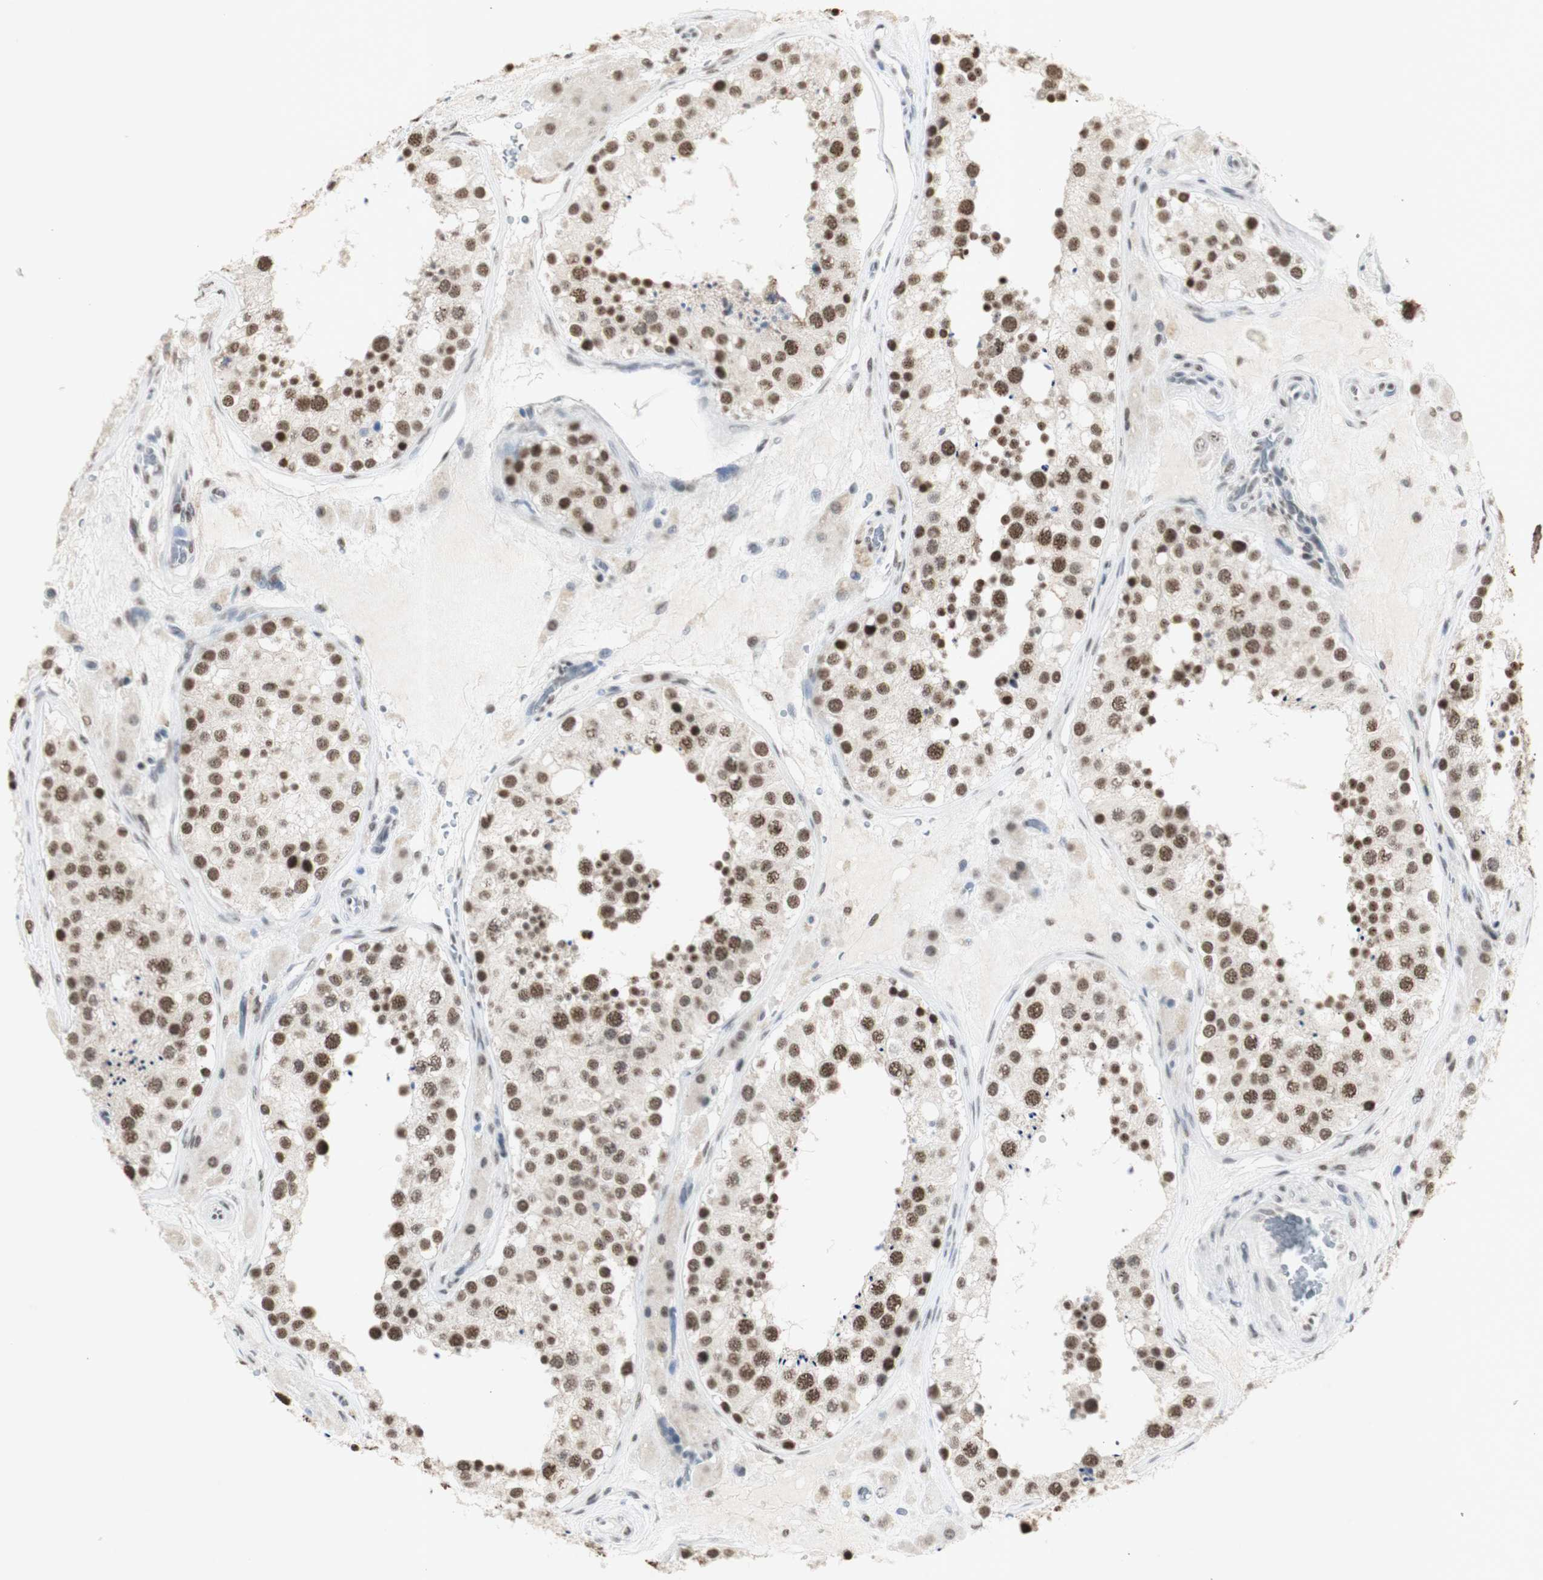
{"staining": {"intensity": "moderate", "quantity": ">75%", "location": "nuclear"}, "tissue": "testis", "cell_type": "Cells in seminiferous ducts", "image_type": "normal", "snomed": [{"axis": "morphology", "description": "Normal tissue, NOS"}, {"axis": "topography", "description": "Testis"}], "caption": "Immunohistochemical staining of unremarkable human testis shows >75% levels of moderate nuclear protein staining in about >75% of cells in seminiferous ducts.", "gene": "SNRPB", "patient": {"sex": "male", "age": 26}}